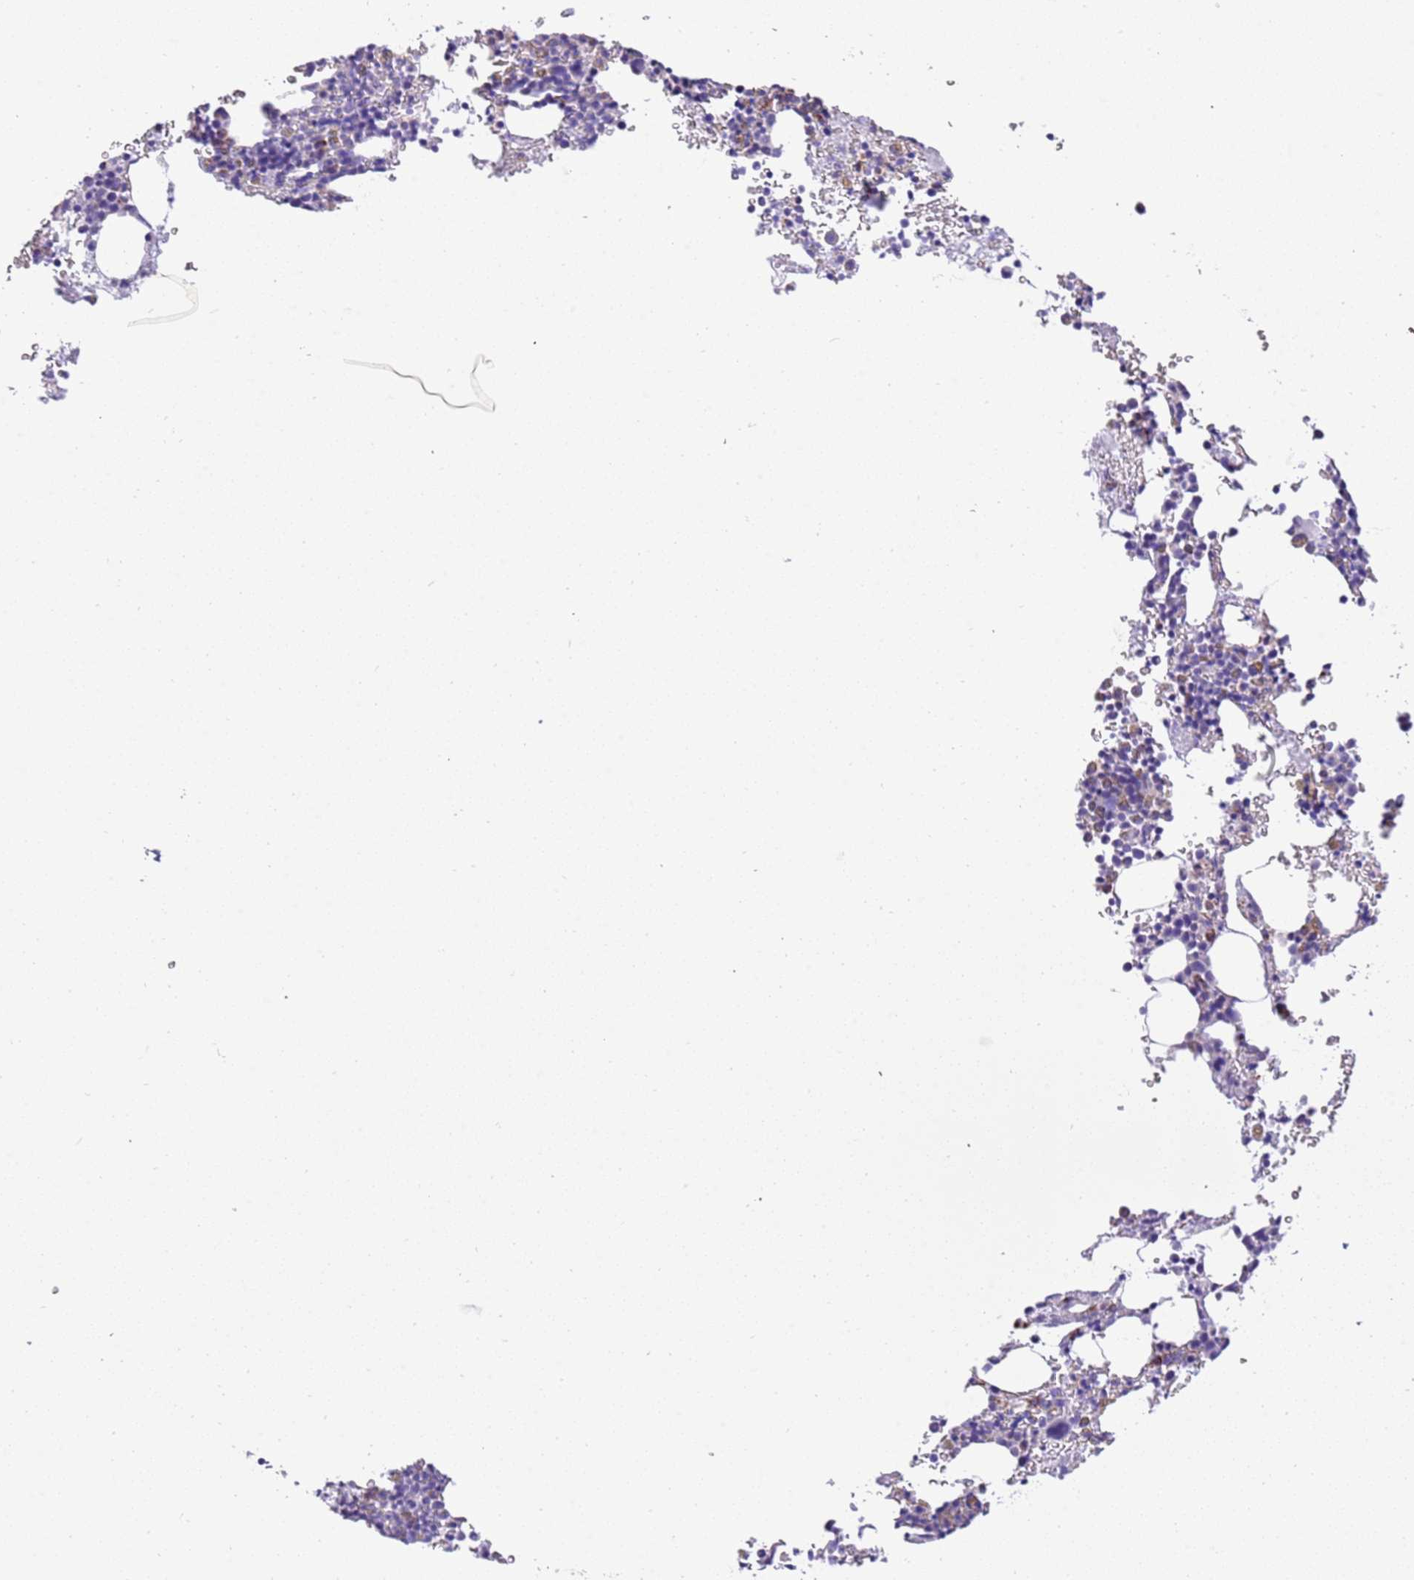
{"staining": {"intensity": "moderate", "quantity": "25%-75%", "location": "none"}, "tissue": "bone marrow", "cell_type": "Hematopoietic cells", "image_type": "normal", "snomed": [{"axis": "morphology", "description": "Normal tissue, NOS"}, {"axis": "topography", "description": "Bone marrow"}], "caption": "About 25%-75% of hematopoietic cells in benign human bone marrow reveal moderate None protein positivity as visualized by brown immunohistochemical staining.", "gene": "SUCLG2", "patient": {"sex": "male", "age": 41}}